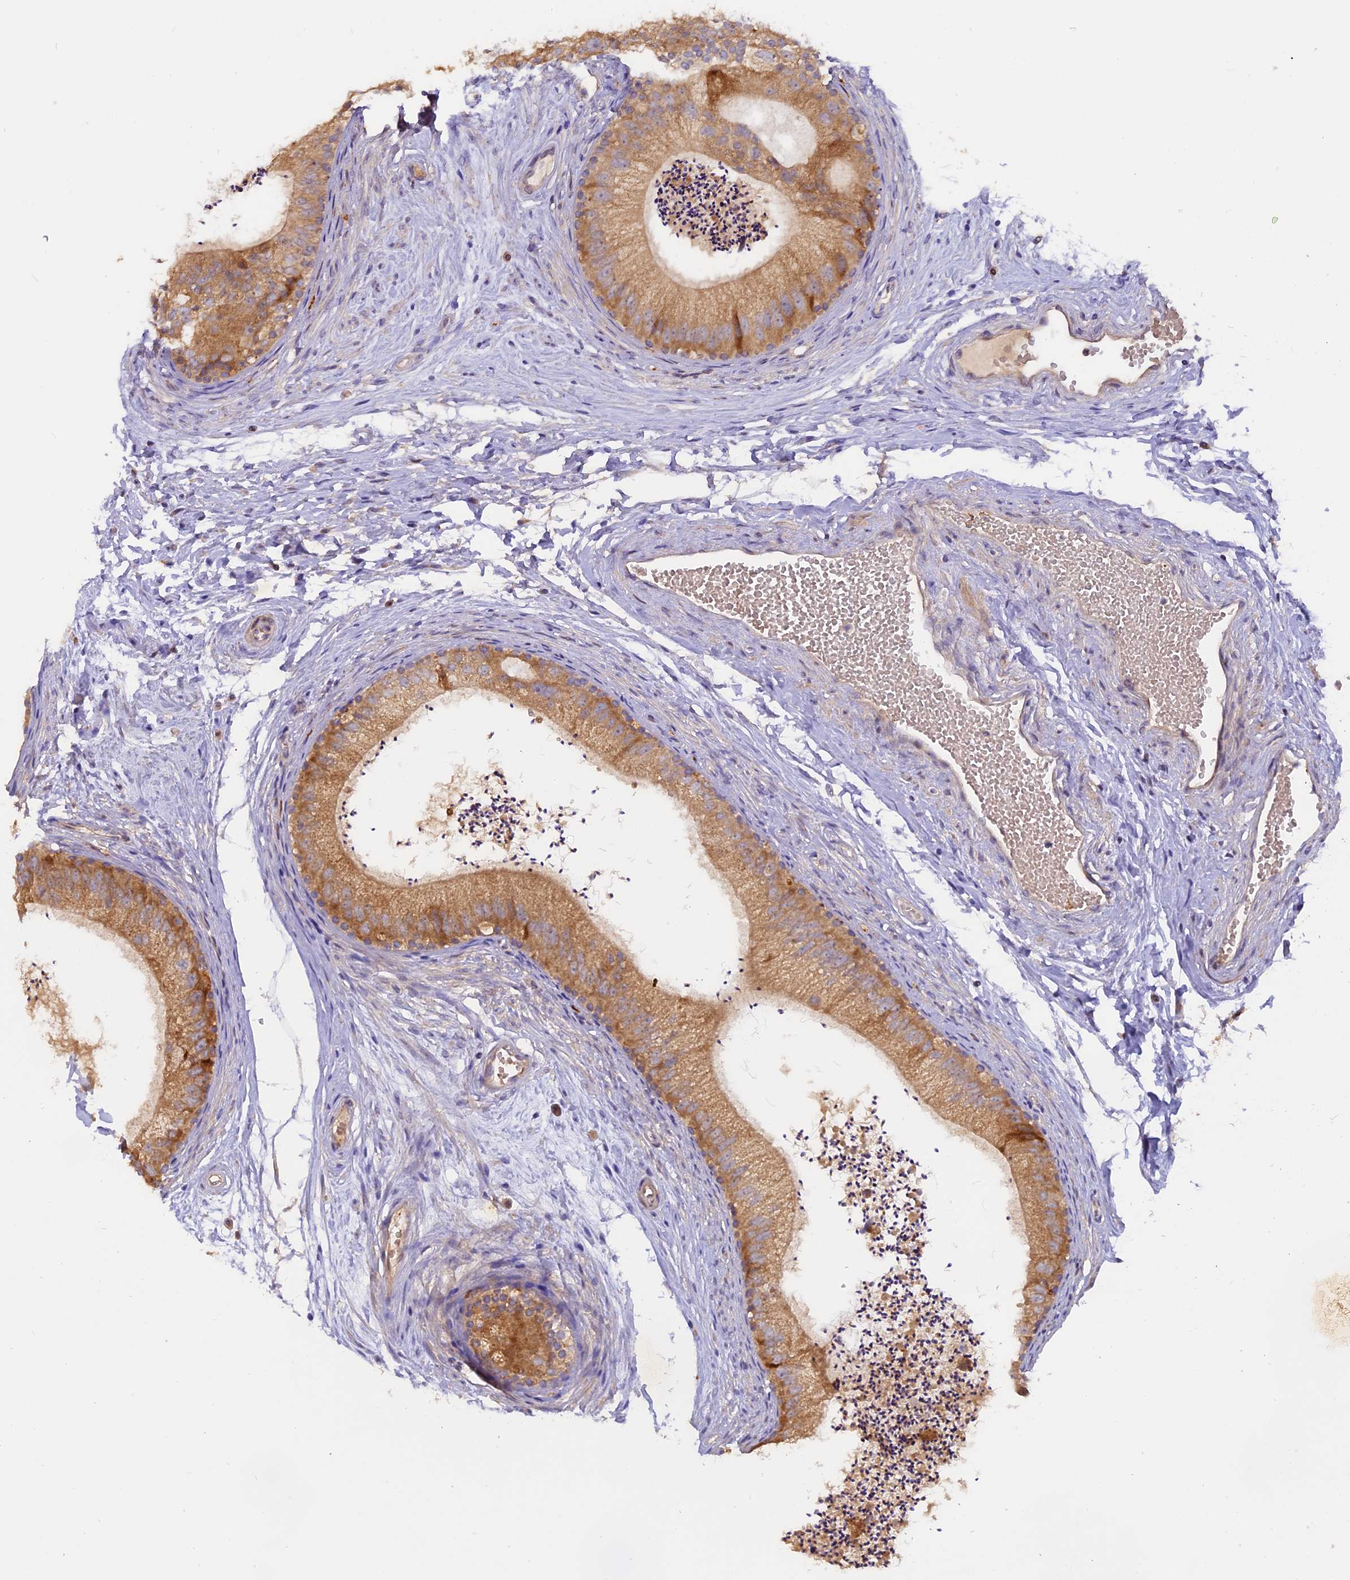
{"staining": {"intensity": "moderate", "quantity": ">75%", "location": "cytoplasmic/membranous"}, "tissue": "epididymis", "cell_type": "Glandular cells", "image_type": "normal", "snomed": [{"axis": "morphology", "description": "Normal tissue, NOS"}, {"axis": "topography", "description": "Epididymis"}], "caption": "Immunohistochemistry micrograph of benign human epididymis stained for a protein (brown), which shows medium levels of moderate cytoplasmic/membranous expression in approximately >75% of glandular cells.", "gene": "MEMO1", "patient": {"sex": "male", "age": 56}}